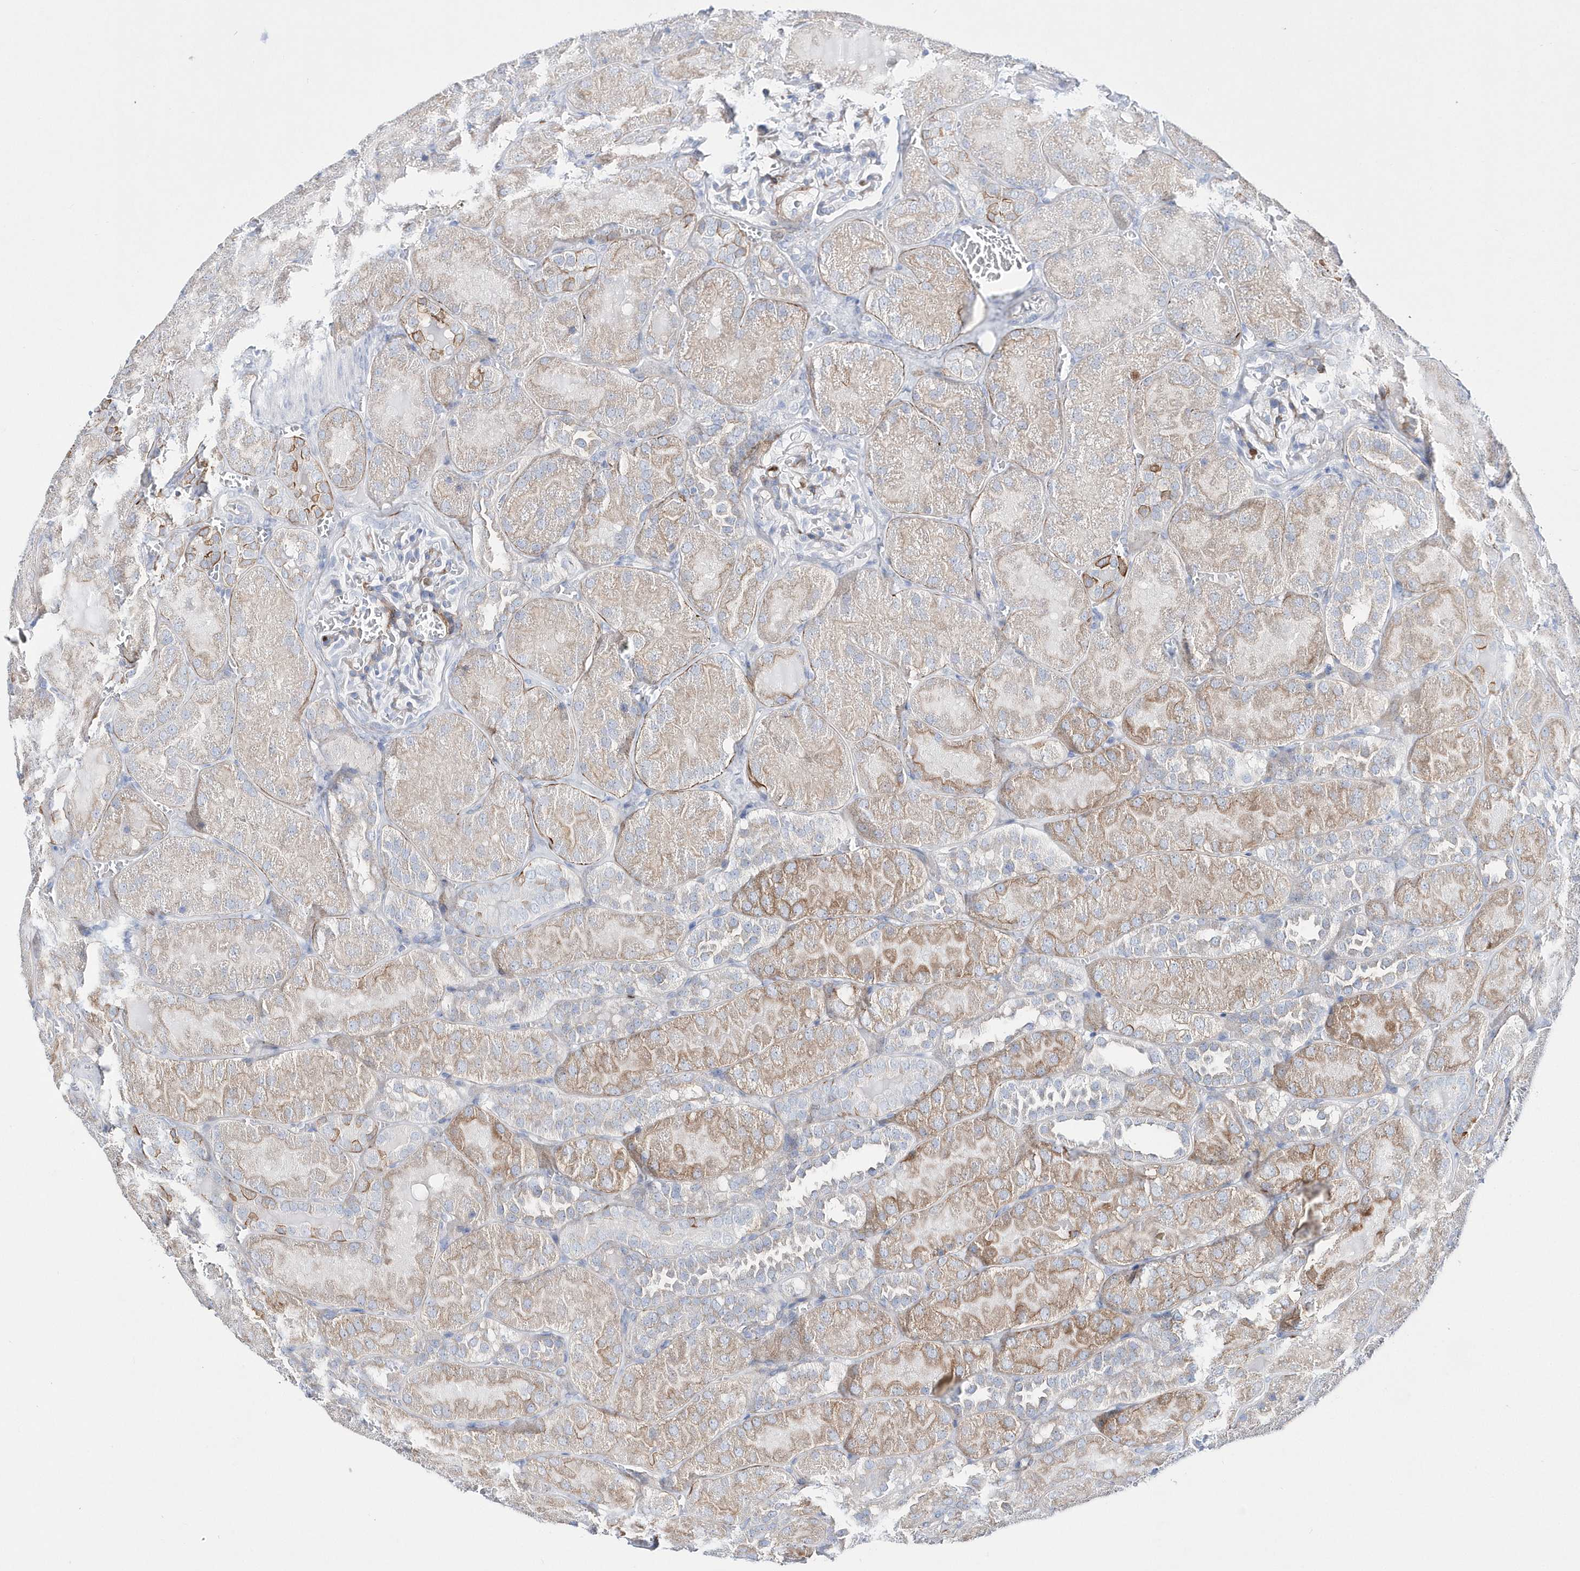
{"staining": {"intensity": "moderate", "quantity": "<25%", "location": "cytoplasmic/membranous"}, "tissue": "kidney", "cell_type": "Cells in glomeruli", "image_type": "normal", "snomed": [{"axis": "morphology", "description": "Normal tissue, NOS"}, {"axis": "topography", "description": "Kidney"}], "caption": "Brown immunohistochemical staining in benign human kidney shows moderate cytoplasmic/membranous staining in approximately <25% of cells in glomeruli. Immunohistochemistry stains the protein in brown and the nuclei are stained blue.", "gene": "TMCO6", "patient": {"sex": "male", "age": 28}}